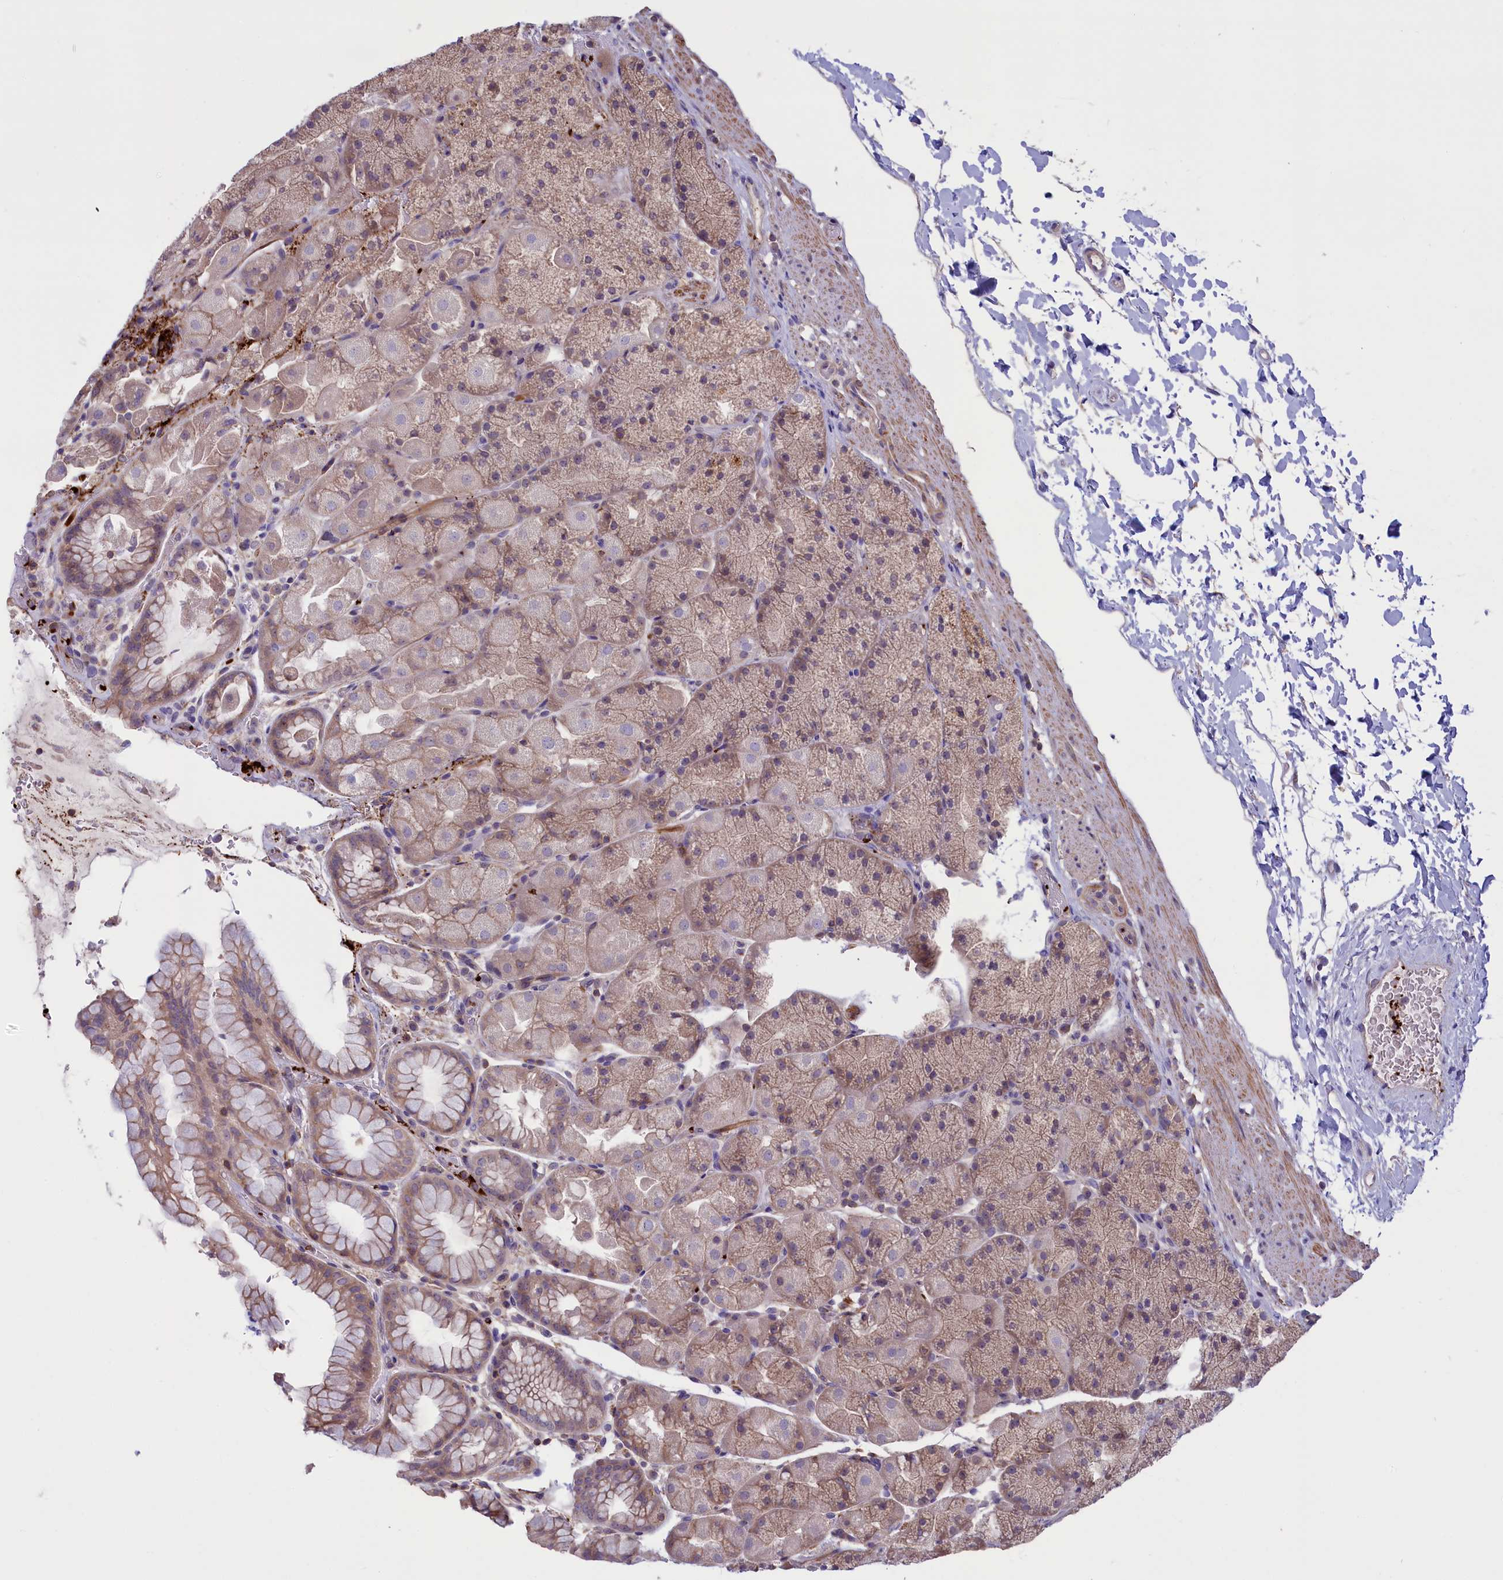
{"staining": {"intensity": "weak", "quantity": "<25%", "location": "cytoplasmic/membranous"}, "tissue": "stomach", "cell_type": "Glandular cells", "image_type": "normal", "snomed": [{"axis": "morphology", "description": "Normal tissue, NOS"}, {"axis": "topography", "description": "Stomach, upper"}, {"axis": "topography", "description": "Stomach, lower"}], "caption": "IHC micrograph of unremarkable stomach: human stomach stained with DAB demonstrates no significant protein expression in glandular cells.", "gene": "HEATR3", "patient": {"sex": "male", "age": 67}}